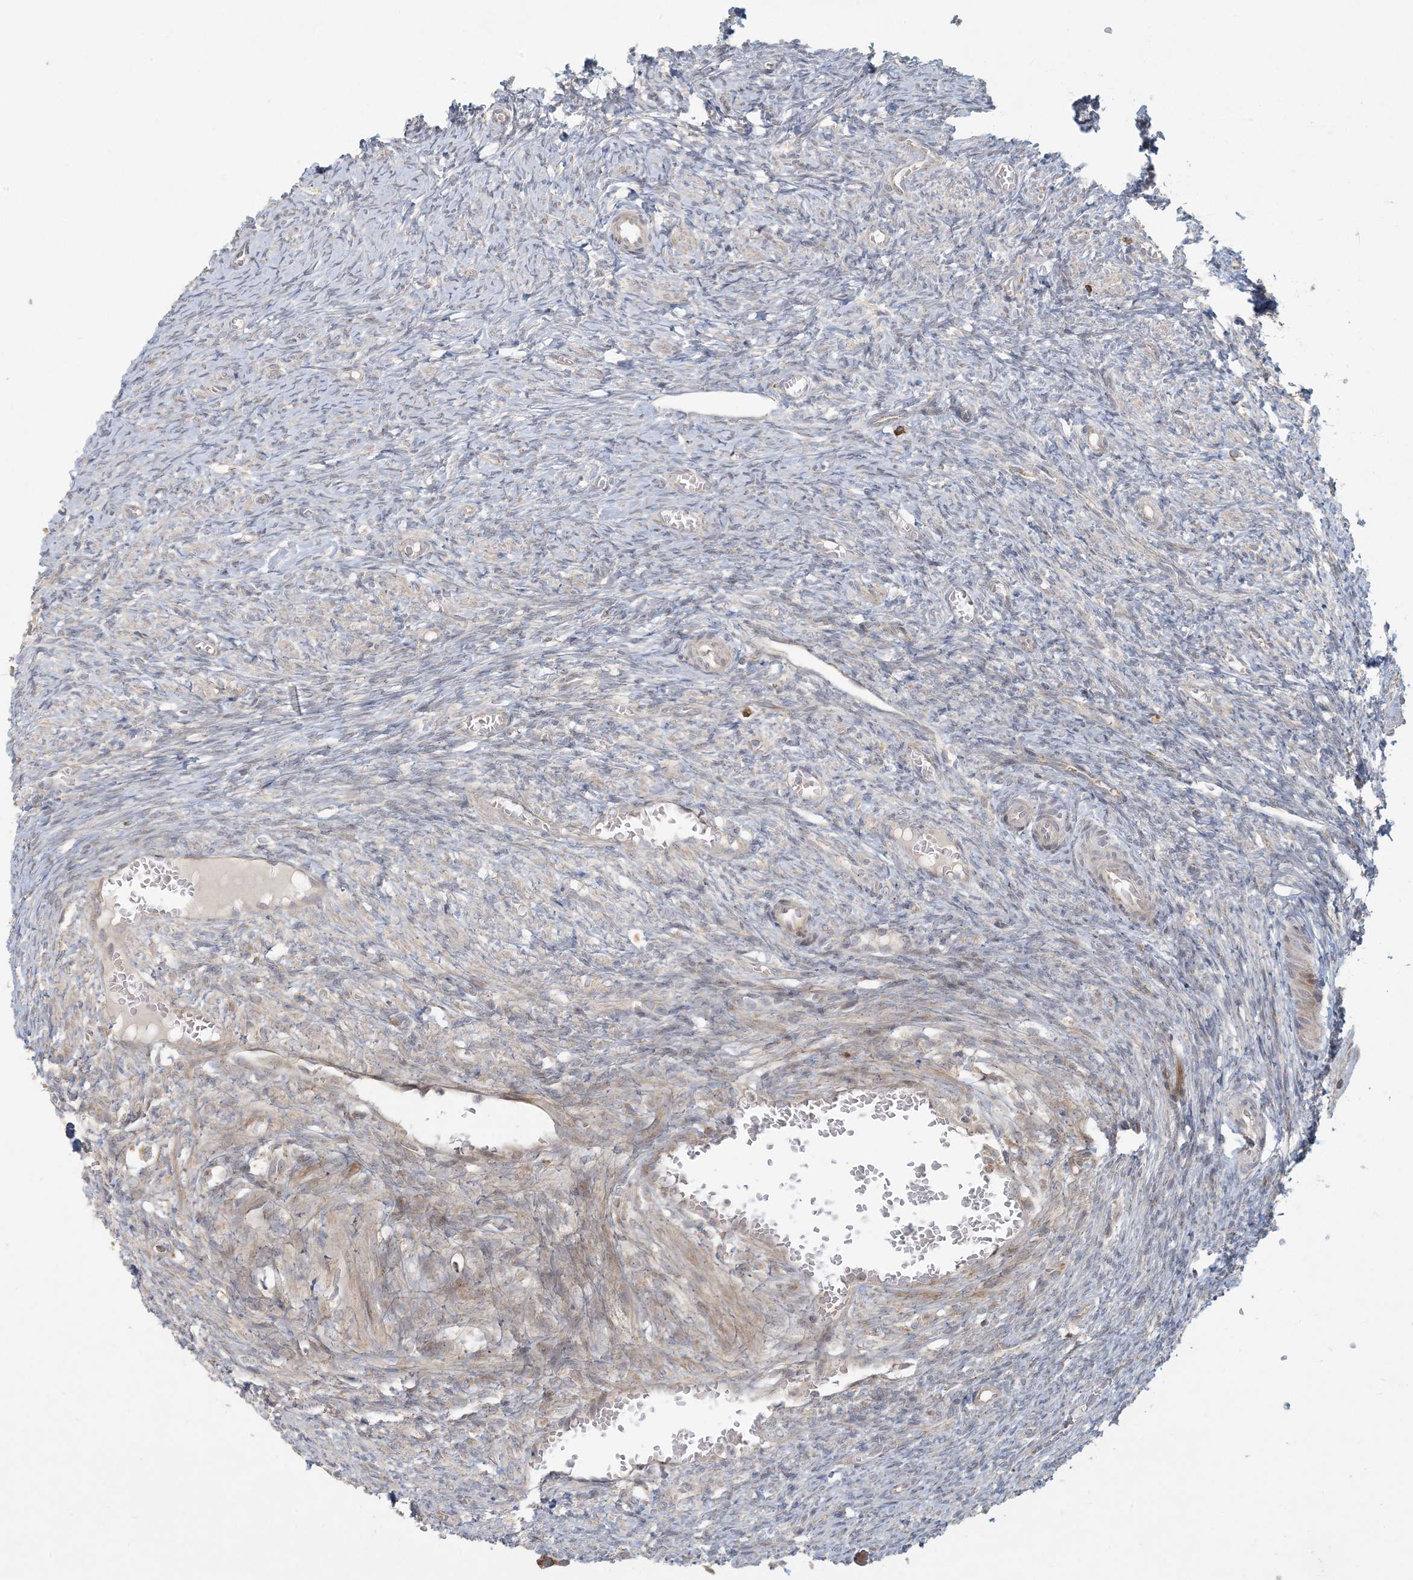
{"staining": {"intensity": "negative", "quantity": "none", "location": "none"}, "tissue": "ovary", "cell_type": "Ovarian stroma cells", "image_type": "normal", "snomed": [{"axis": "morphology", "description": "Normal tissue, NOS"}, {"axis": "topography", "description": "Ovary"}], "caption": "IHC photomicrograph of benign human ovary stained for a protein (brown), which exhibits no expression in ovarian stroma cells.", "gene": "MCAT", "patient": {"sex": "female", "age": 27}}